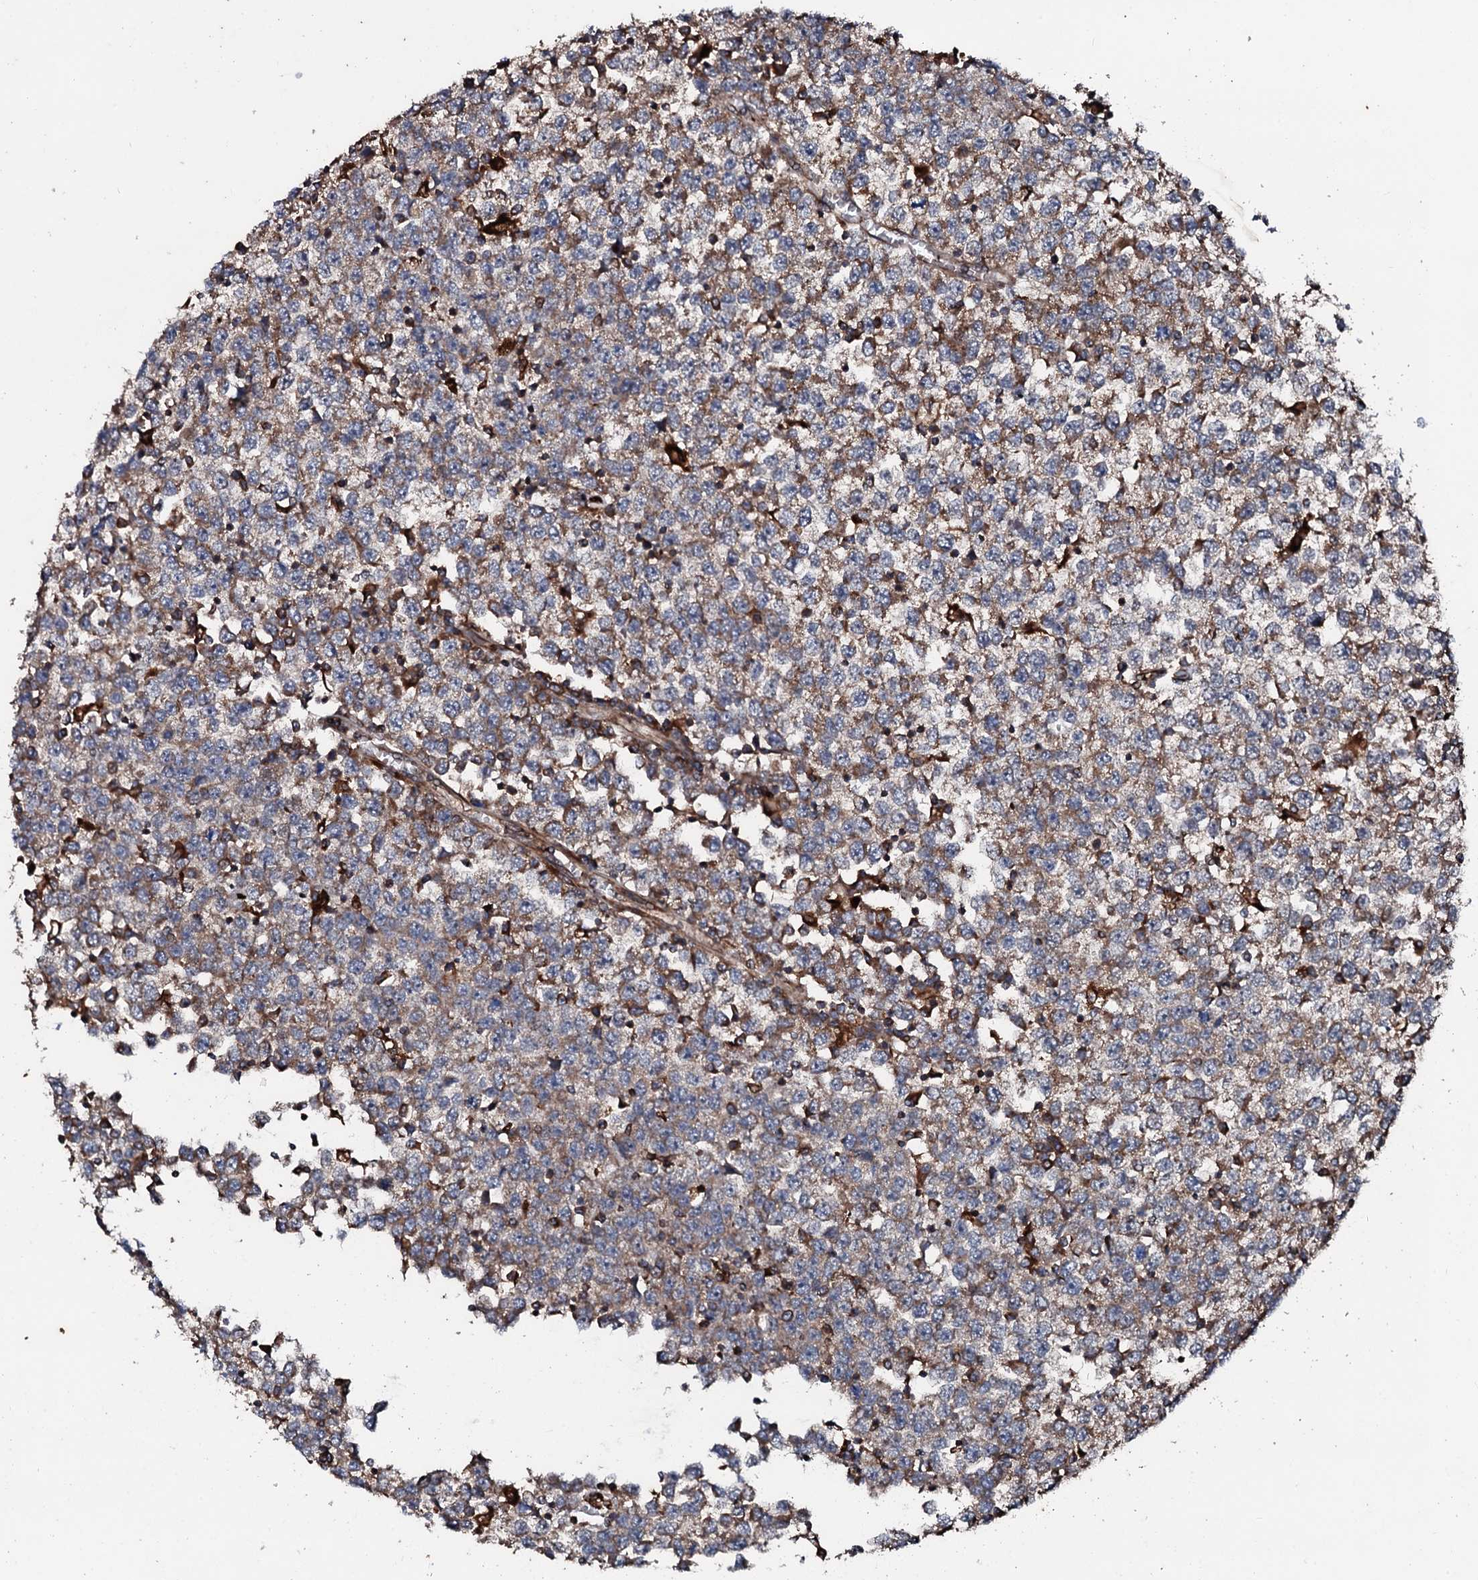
{"staining": {"intensity": "moderate", "quantity": "25%-75%", "location": "cytoplasmic/membranous"}, "tissue": "testis cancer", "cell_type": "Tumor cells", "image_type": "cancer", "snomed": [{"axis": "morphology", "description": "Seminoma, NOS"}, {"axis": "topography", "description": "Testis"}], "caption": "Testis seminoma stained for a protein (brown) reveals moderate cytoplasmic/membranous positive expression in approximately 25%-75% of tumor cells.", "gene": "SDHAF2", "patient": {"sex": "male", "age": 65}}